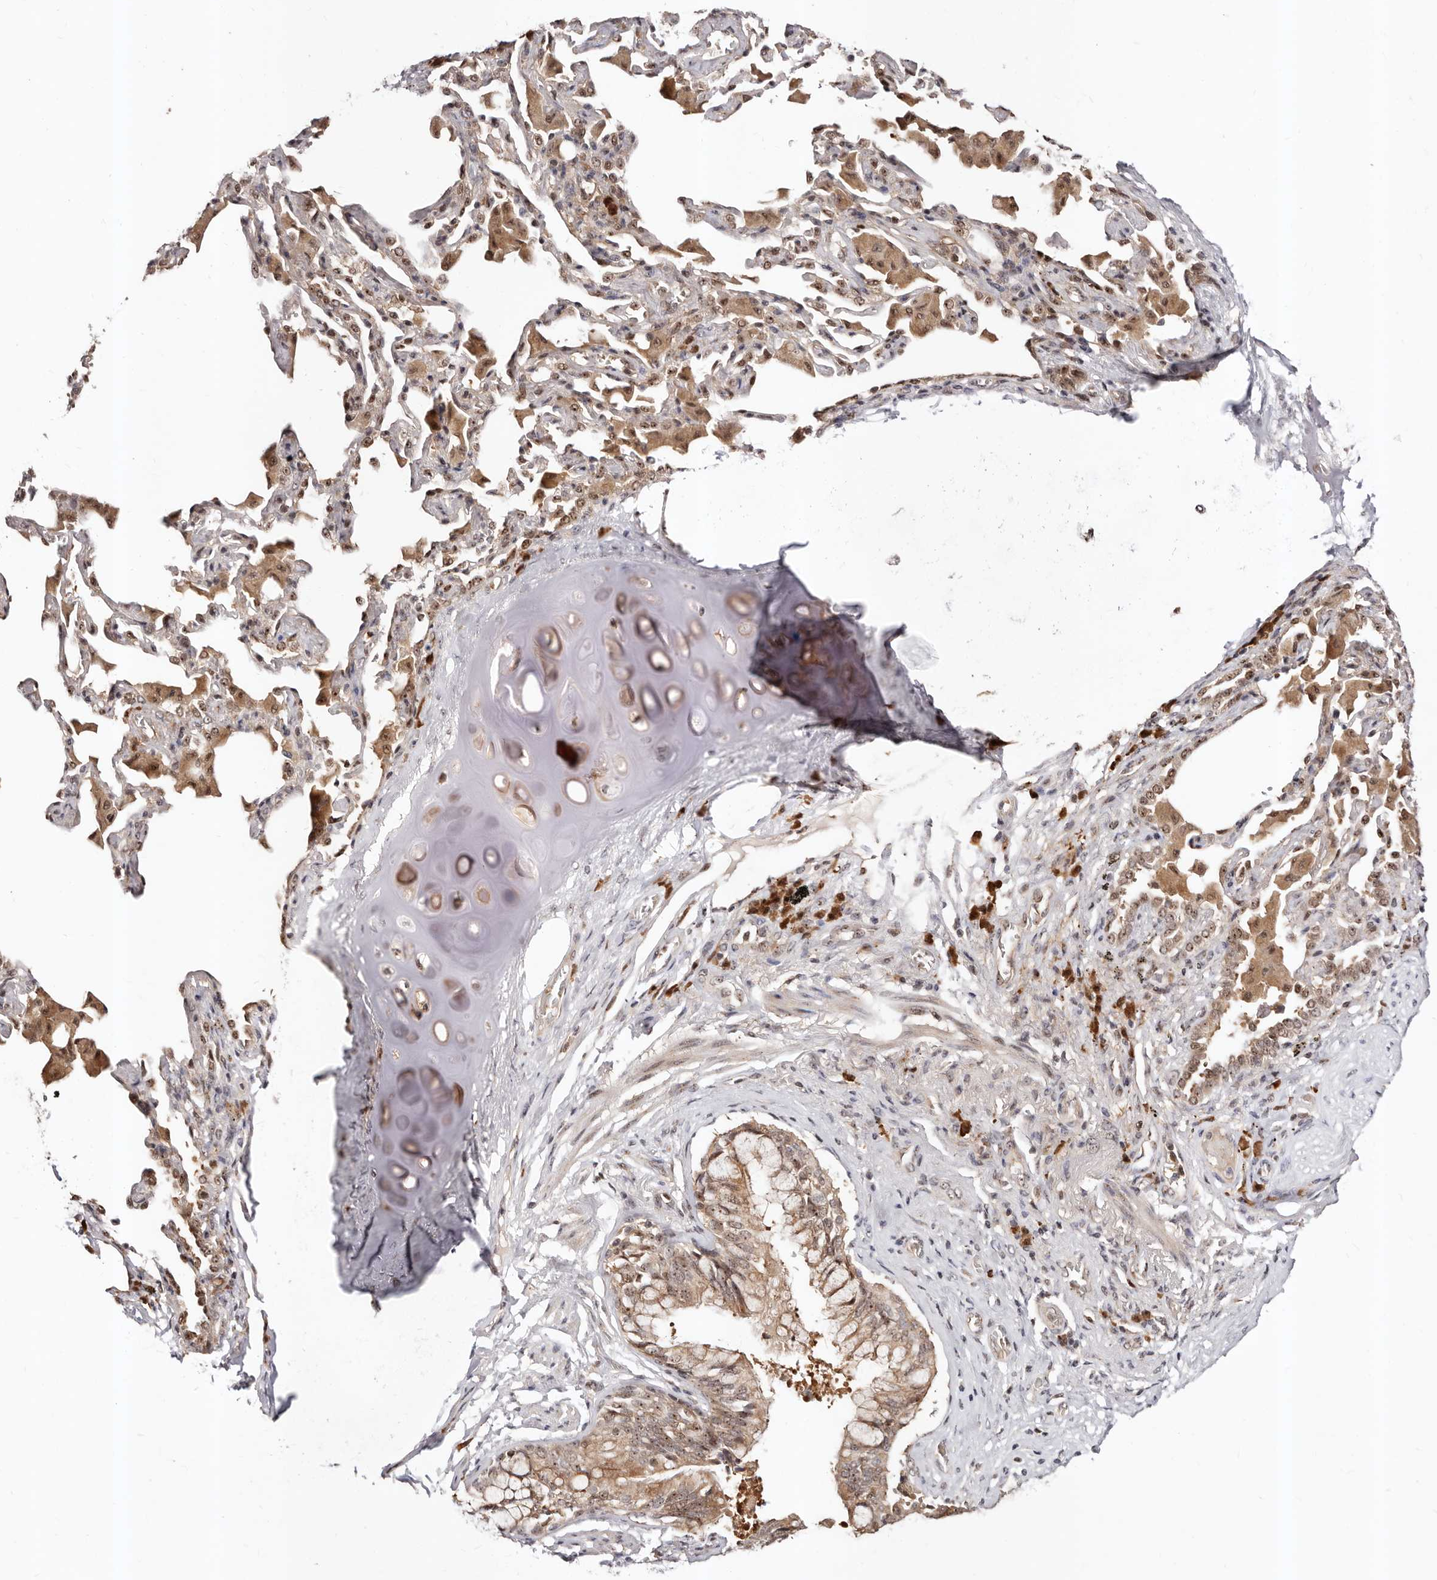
{"staining": {"intensity": "strong", "quantity": ">75%", "location": "cytoplasmic/membranous,nuclear"}, "tissue": "bronchus", "cell_type": "Respiratory epithelial cells", "image_type": "normal", "snomed": [{"axis": "morphology", "description": "Normal tissue, NOS"}, {"axis": "morphology", "description": "Inflammation, NOS"}, {"axis": "topography", "description": "Lung"}], "caption": "Bronchus stained with DAB (3,3'-diaminobenzidine) immunohistochemistry reveals high levels of strong cytoplasmic/membranous,nuclear positivity in about >75% of respiratory epithelial cells. The staining was performed using DAB (3,3'-diaminobenzidine), with brown indicating positive protein expression. Nuclei are stained blue with hematoxylin.", "gene": "APOL6", "patient": {"sex": "female", "age": 46}}